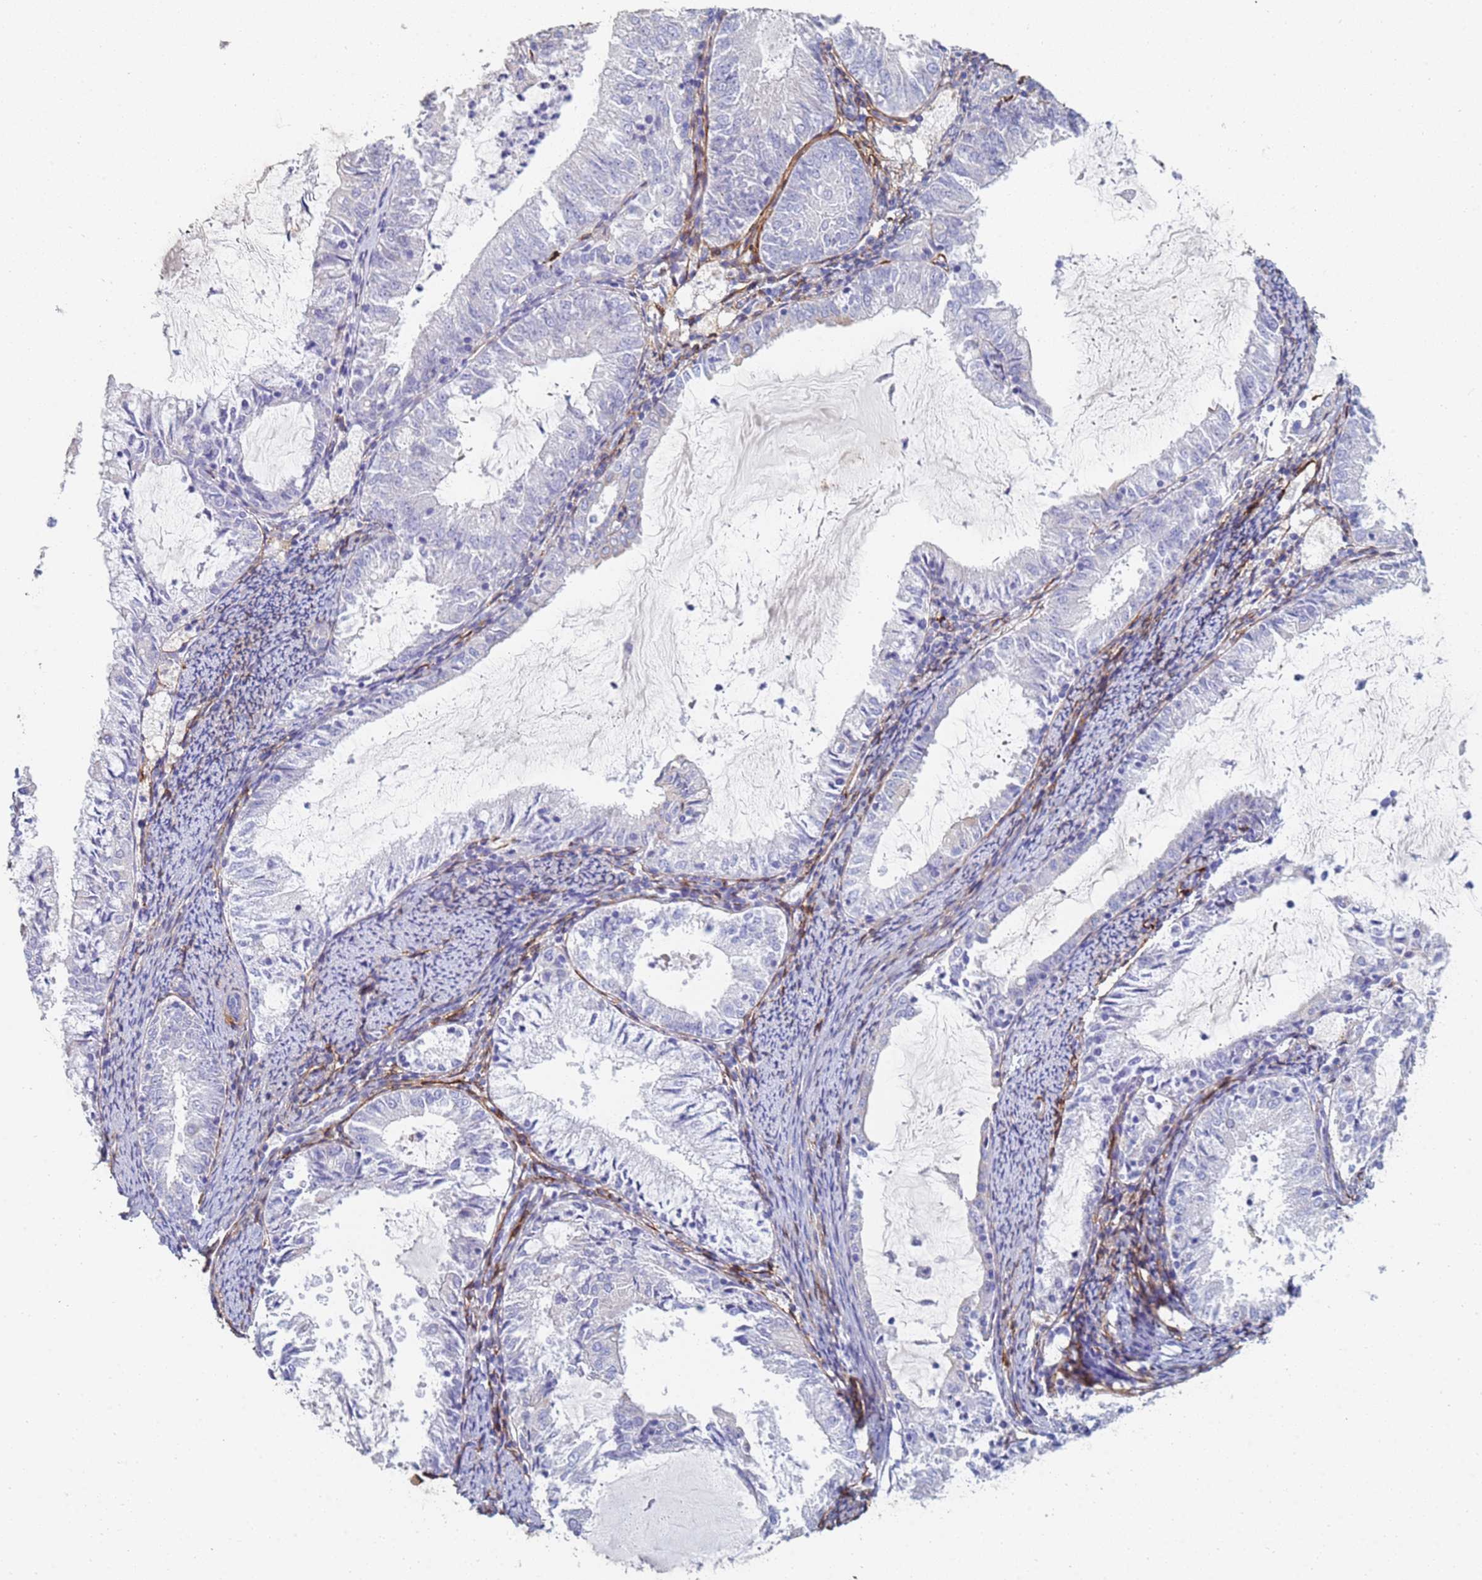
{"staining": {"intensity": "negative", "quantity": "none", "location": "none"}, "tissue": "endometrial cancer", "cell_type": "Tumor cells", "image_type": "cancer", "snomed": [{"axis": "morphology", "description": "Adenocarcinoma, NOS"}, {"axis": "topography", "description": "Endometrium"}], "caption": "This is a micrograph of IHC staining of adenocarcinoma (endometrial), which shows no positivity in tumor cells.", "gene": "ABCA8", "patient": {"sex": "female", "age": 57}}